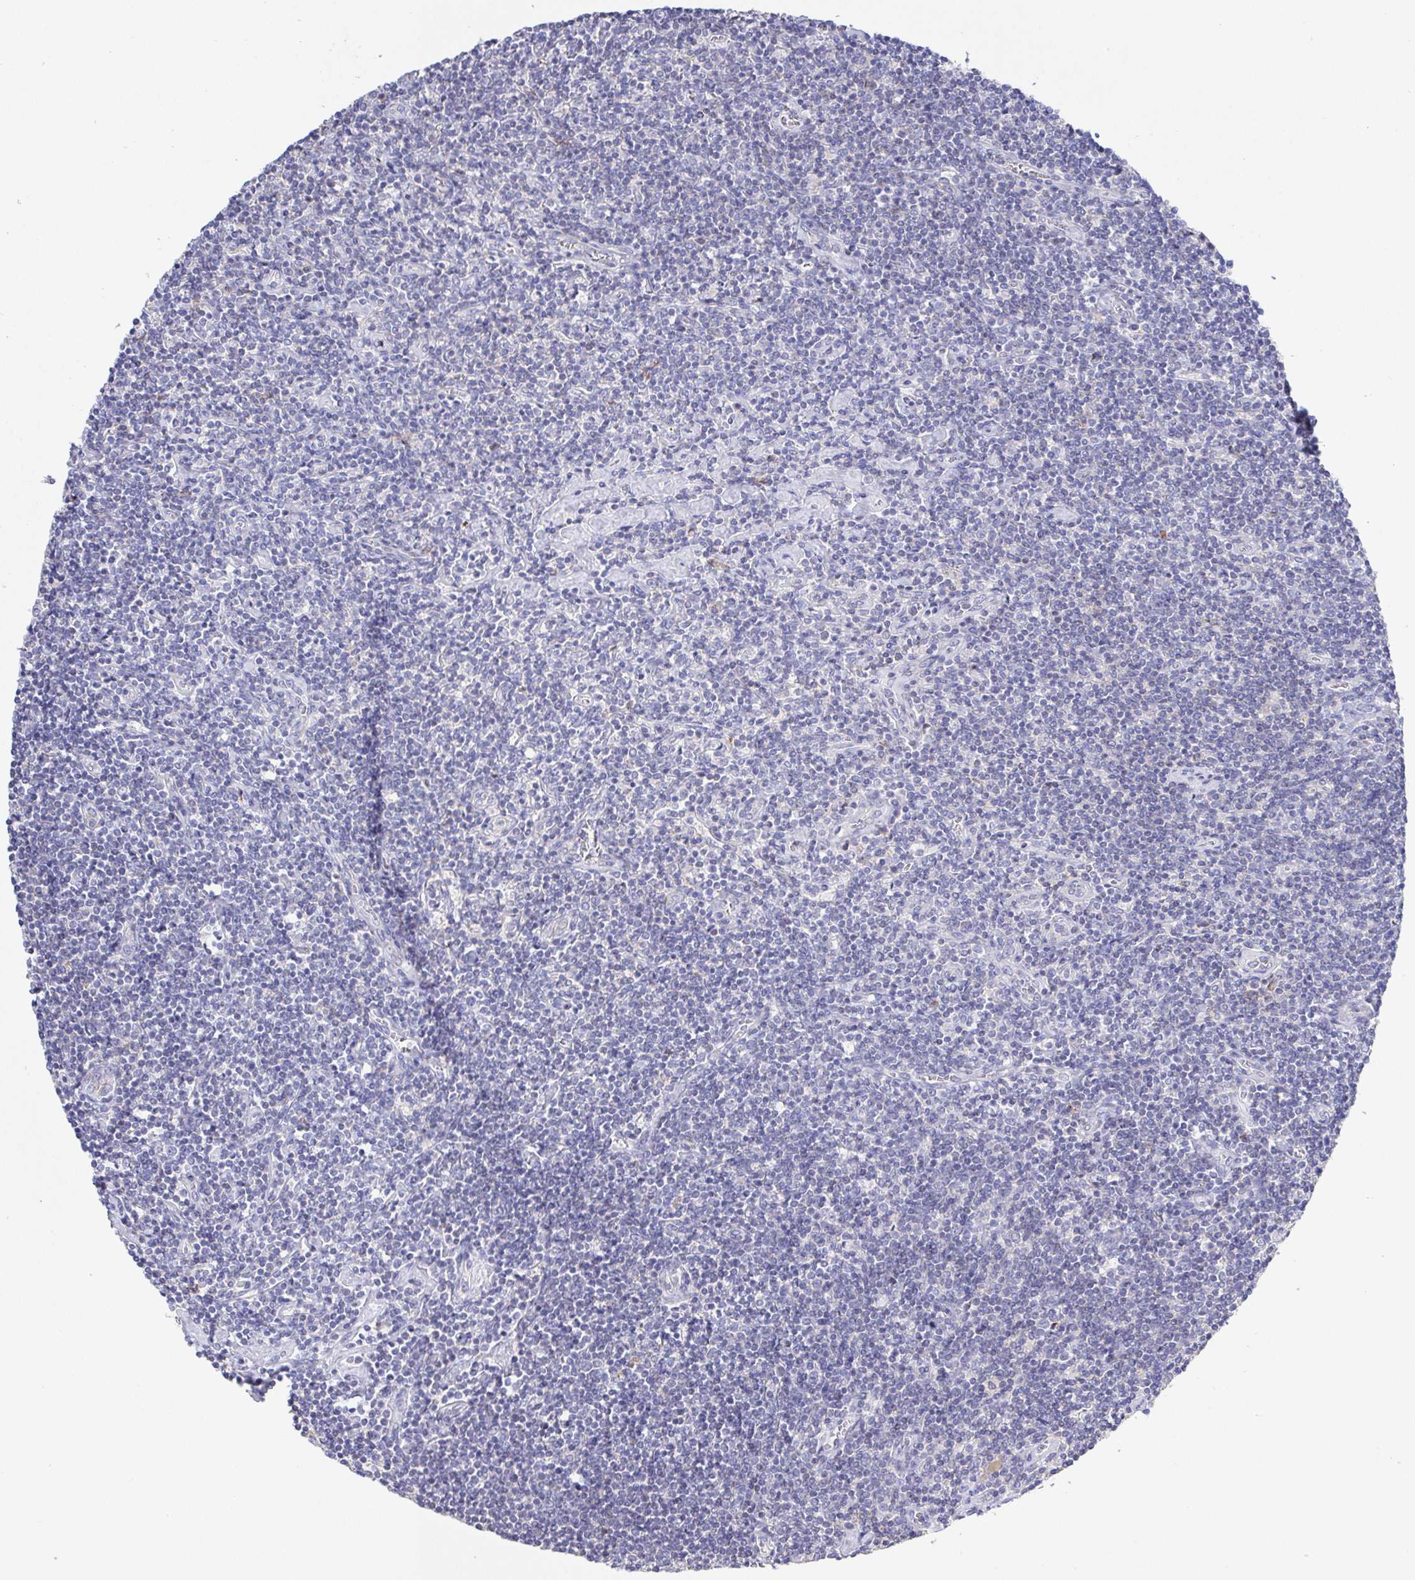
{"staining": {"intensity": "negative", "quantity": "none", "location": "none"}, "tissue": "lymphoma", "cell_type": "Tumor cells", "image_type": "cancer", "snomed": [{"axis": "morphology", "description": "Hodgkin's disease, NOS"}, {"axis": "topography", "description": "Lymph node"}], "caption": "Immunohistochemistry histopathology image of neoplastic tissue: Hodgkin's disease stained with DAB exhibits no significant protein positivity in tumor cells.", "gene": "PRG3", "patient": {"sex": "male", "age": 40}}